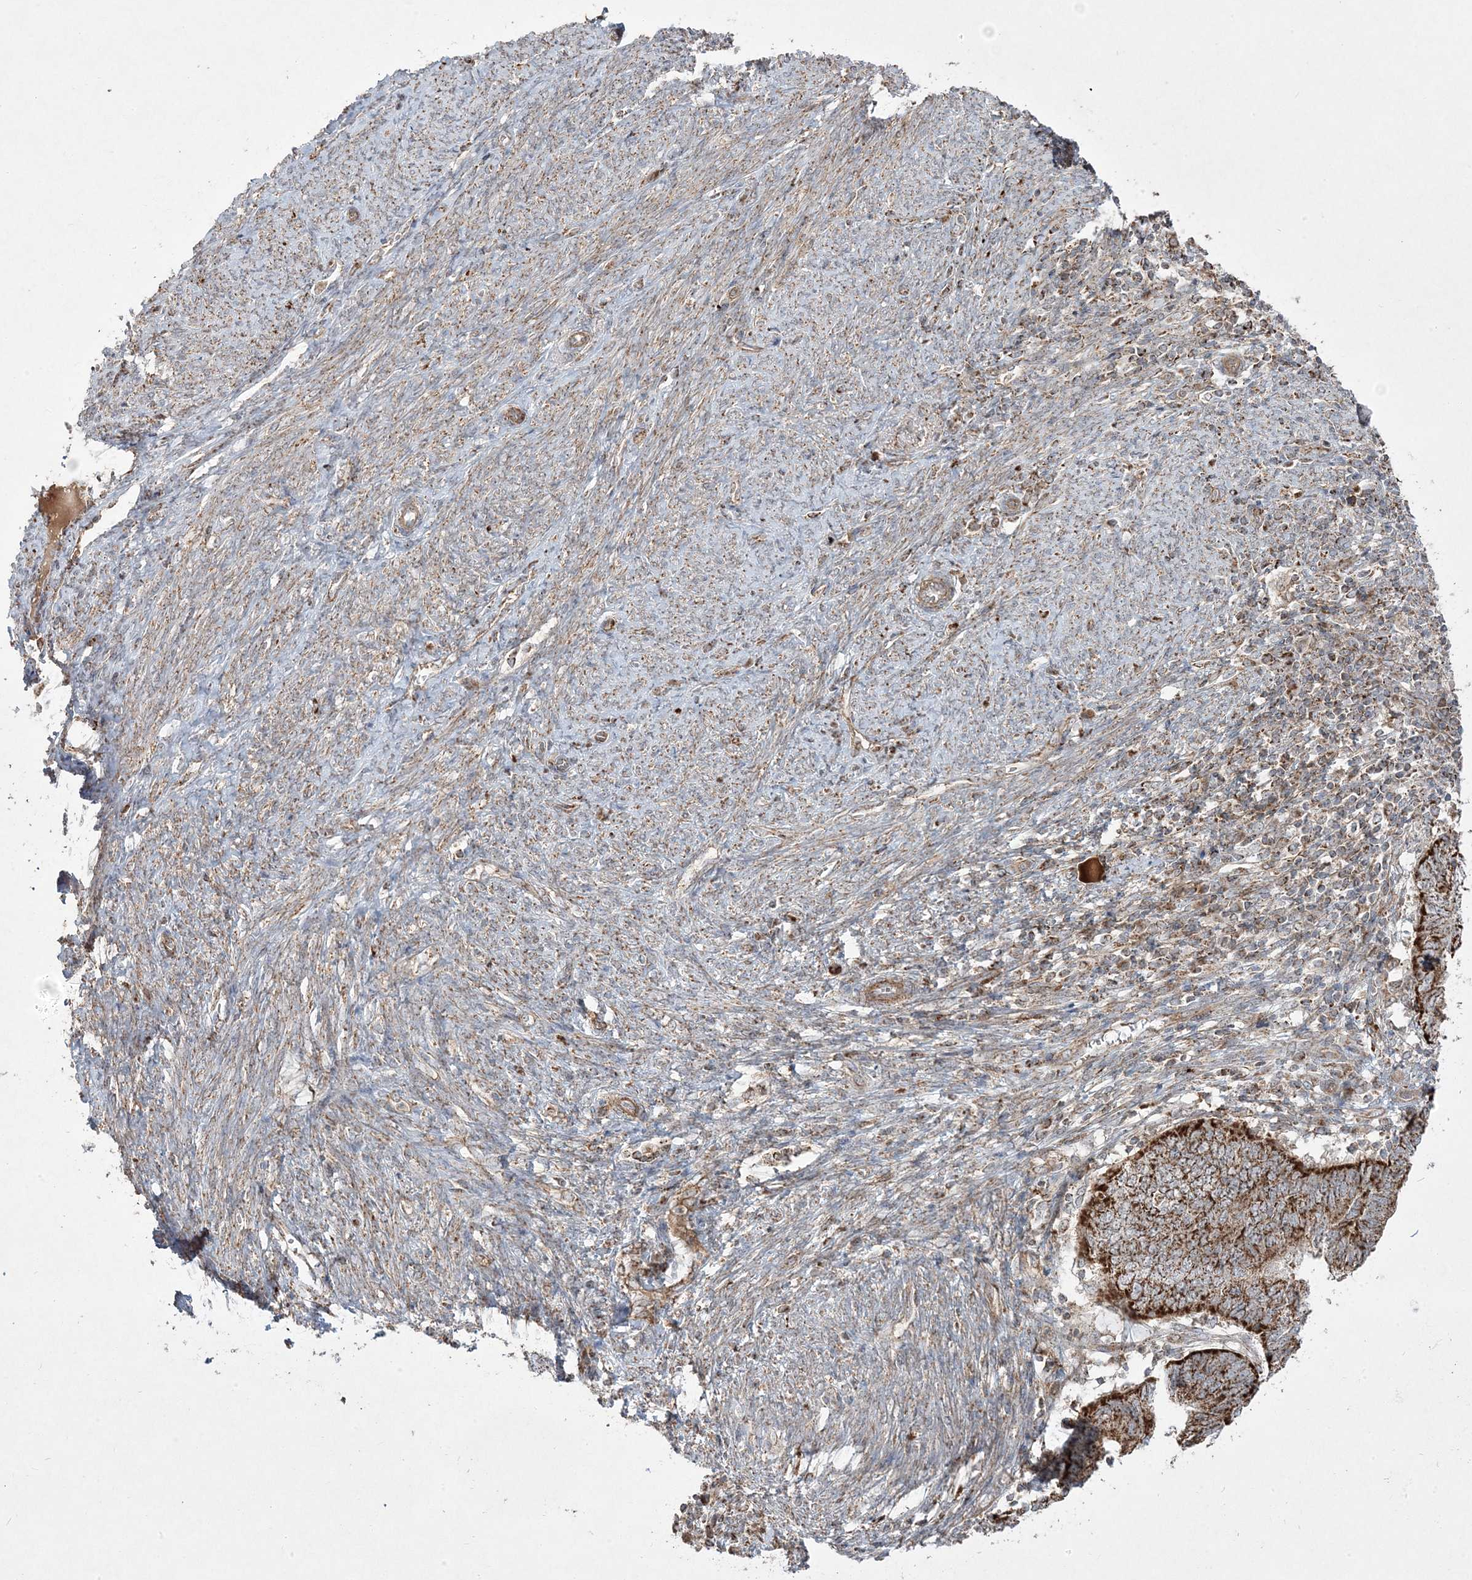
{"staining": {"intensity": "strong", "quantity": ">75%", "location": "cytoplasmic/membranous"}, "tissue": "endometrial cancer", "cell_type": "Tumor cells", "image_type": "cancer", "snomed": [{"axis": "morphology", "description": "Adenocarcinoma, NOS"}, {"axis": "topography", "description": "Uterus"}], "caption": "Immunohistochemical staining of human endometrial adenocarcinoma reveals strong cytoplasmic/membranous protein staining in approximately >75% of tumor cells.", "gene": "CLUAP1", "patient": {"sex": "female", "age": 77}}